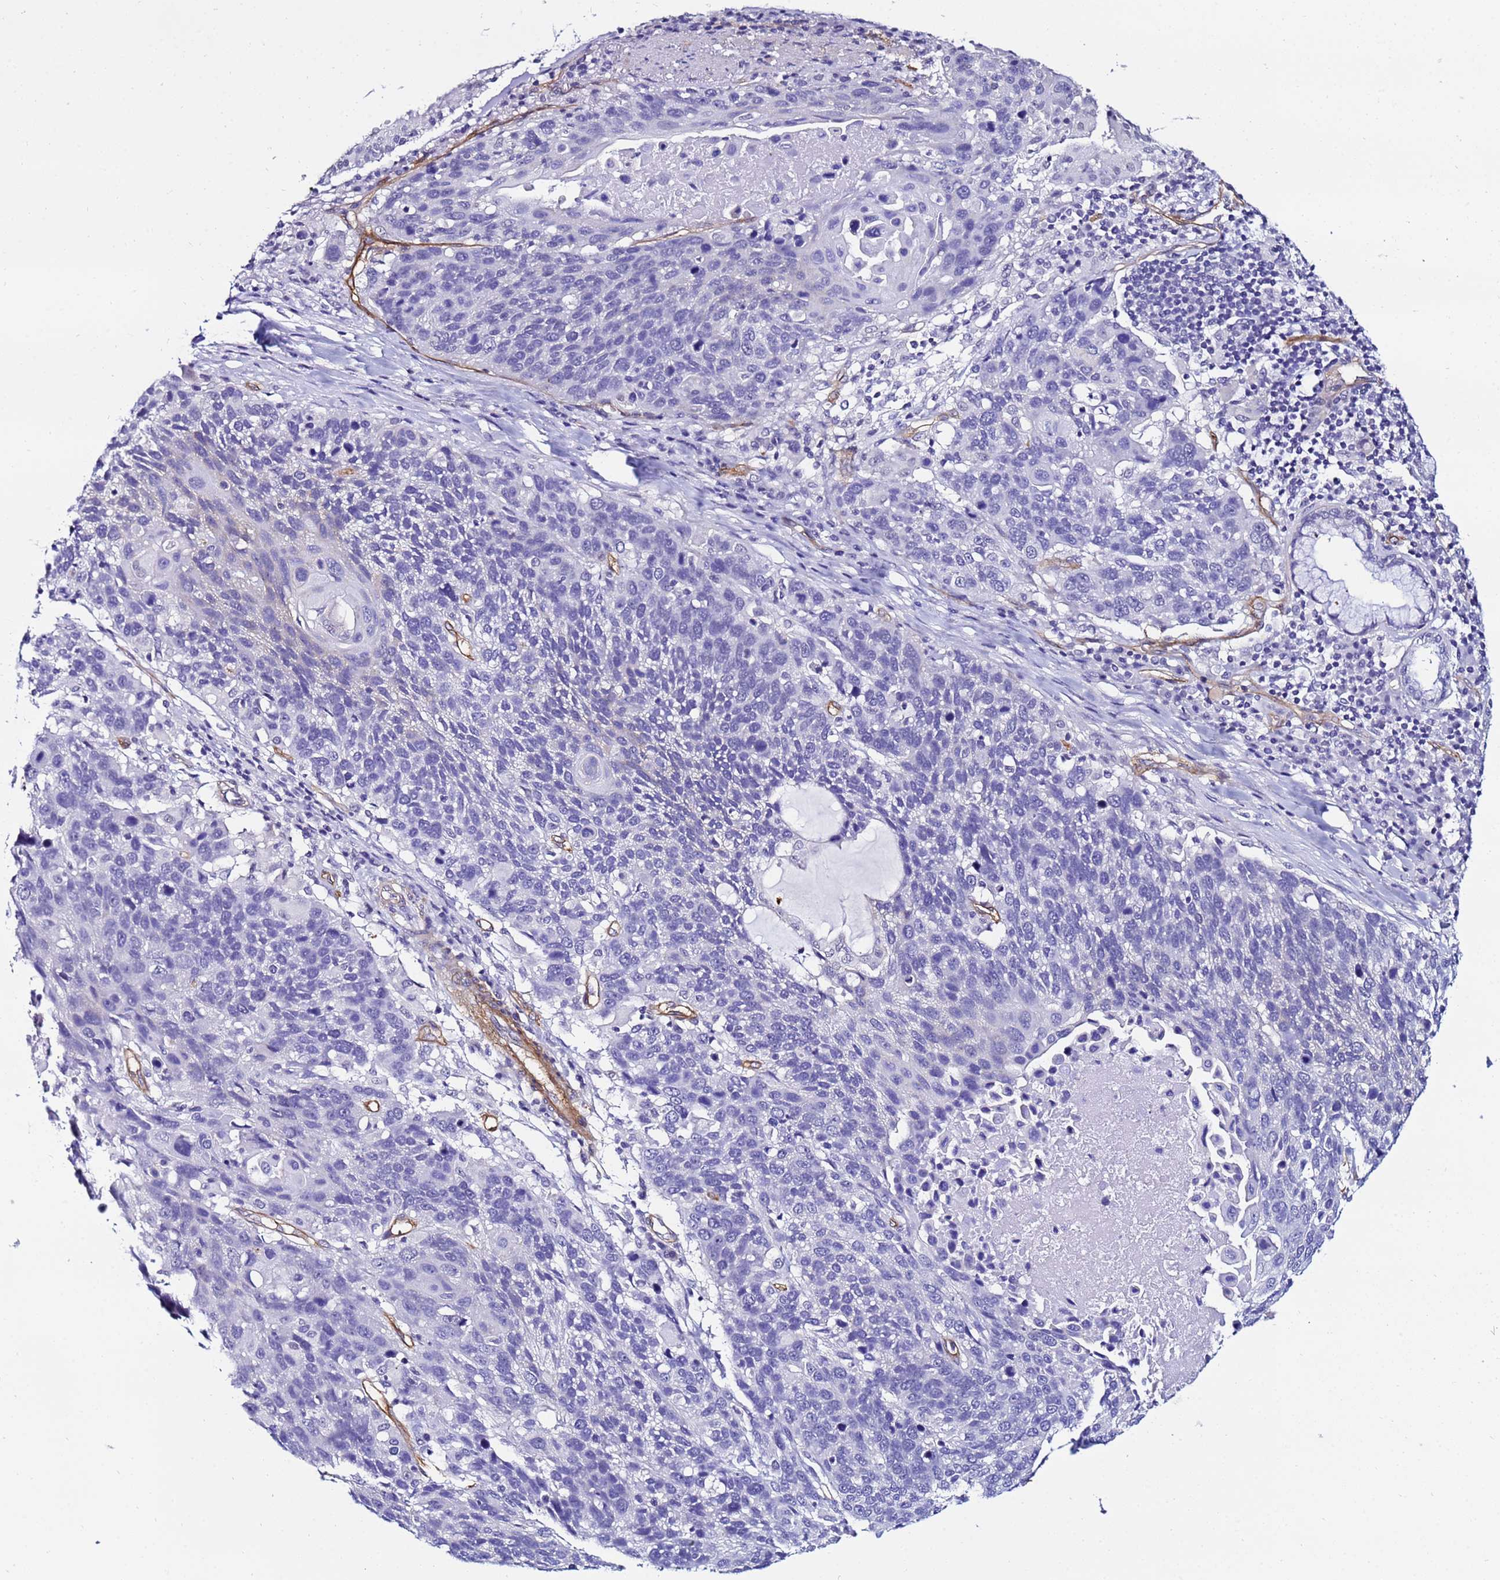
{"staining": {"intensity": "negative", "quantity": "none", "location": "none"}, "tissue": "lung cancer", "cell_type": "Tumor cells", "image_type": "cancer", "snomed": [{"axis": "morphology", "description": "Squamous cell carcinoma, NOS"}, {"axis": "topography", "description": "Lung"}], "caption": "Histopathology image shows no protein staining in tumor cells of lung squamous cell carcinoma tissue. Nuclei are stained in blue.", "gene": "DEFB104A", "patient": {"sex": "male", "age": 66}}